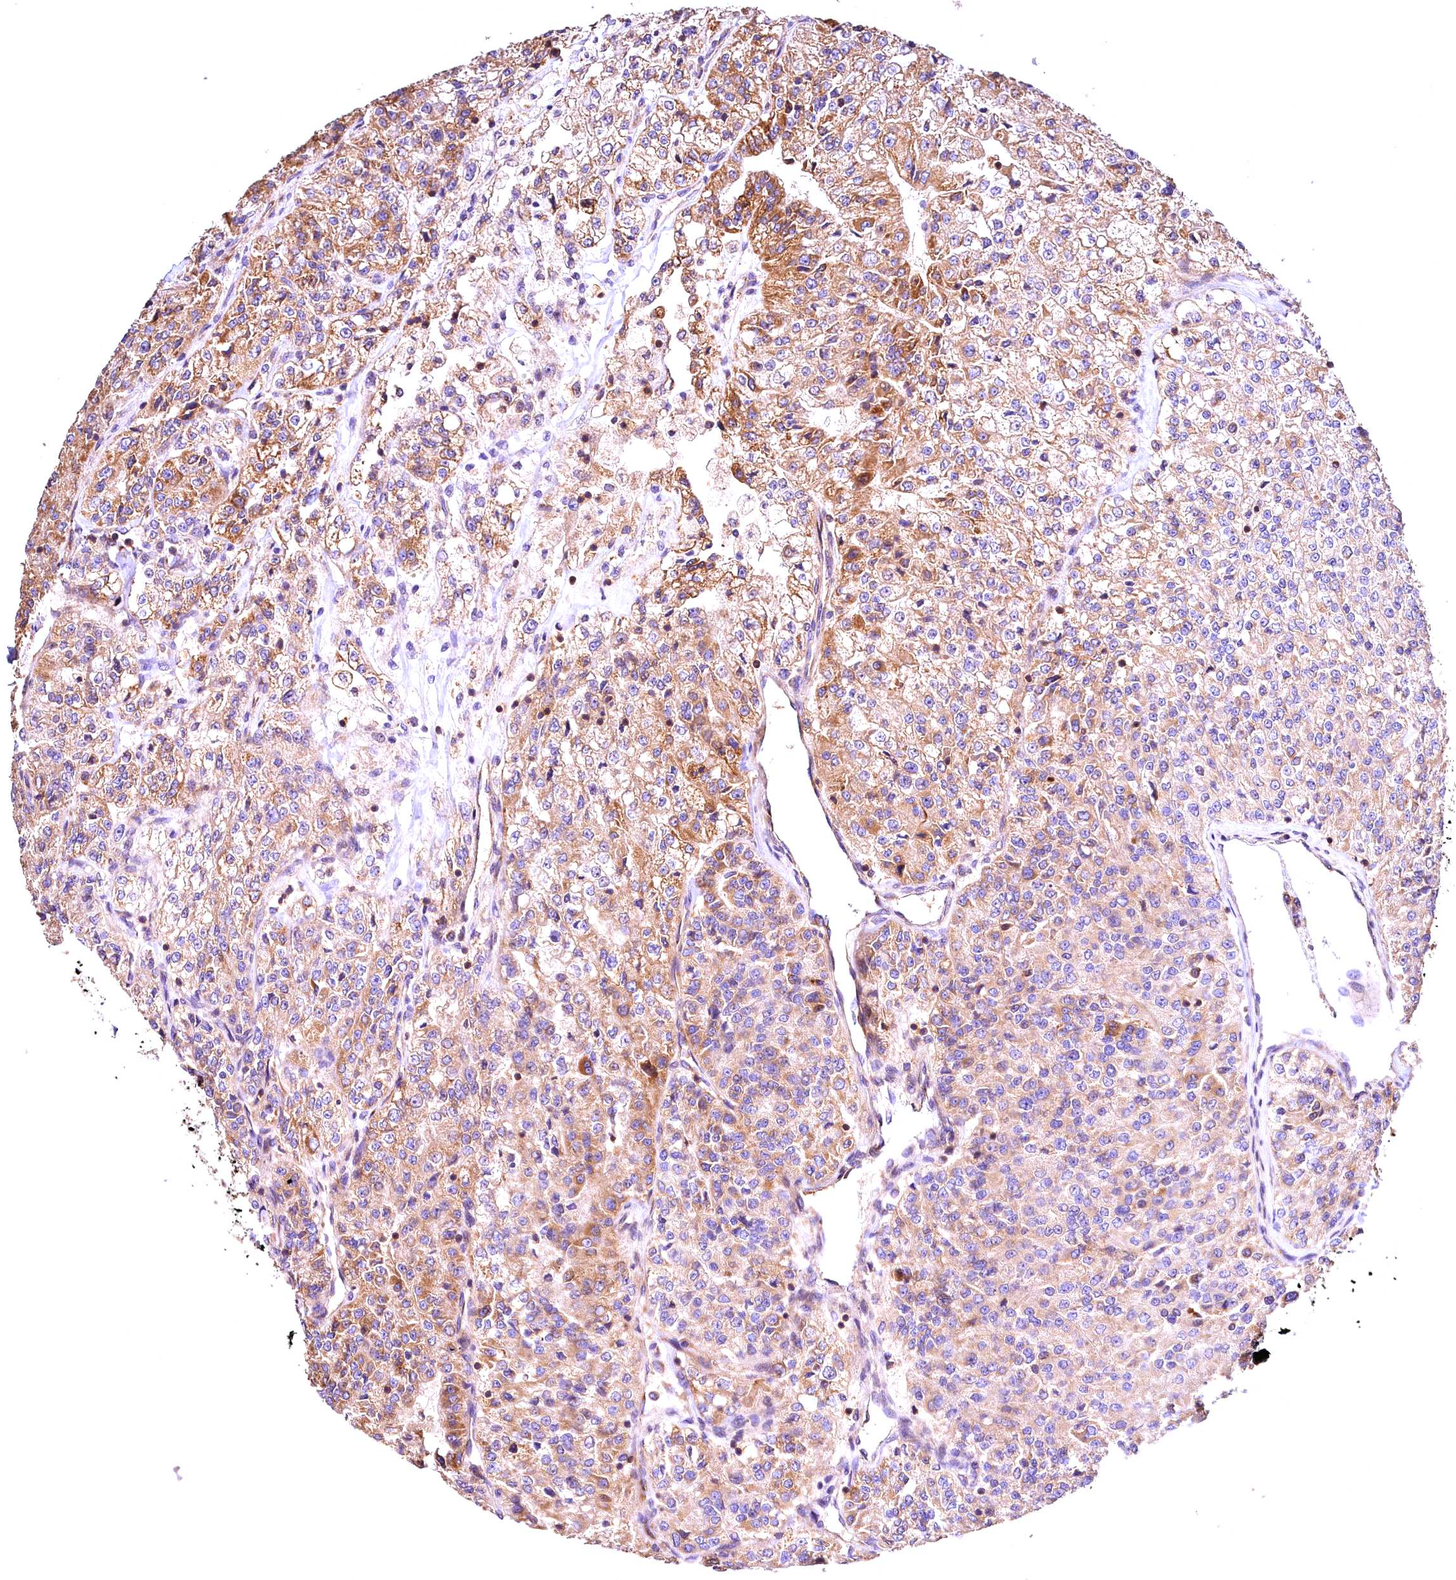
{"staining": {"intensity": "moderate", "quantity": "25%-75%", "location": "cytoplasmic/membranous"}, "tissue": "renal cancer", "cell_type": "Tumor cells", "image_type": "cancer", "snomed": [{"axis": "morphology", "description": "Adenocarcinoma, NOS"}, {"axis": "topography", "description": "Kidney"}], "caption": "Renal cancer (adenocarcinoma) tissue displays moderate cytoplasmic/membranous staining in approximately 25%-75% of tumor cells, visualized by immunohistochemistry.", "gene": "KPTN", "patient": {"sex": "female", "age": 63}}